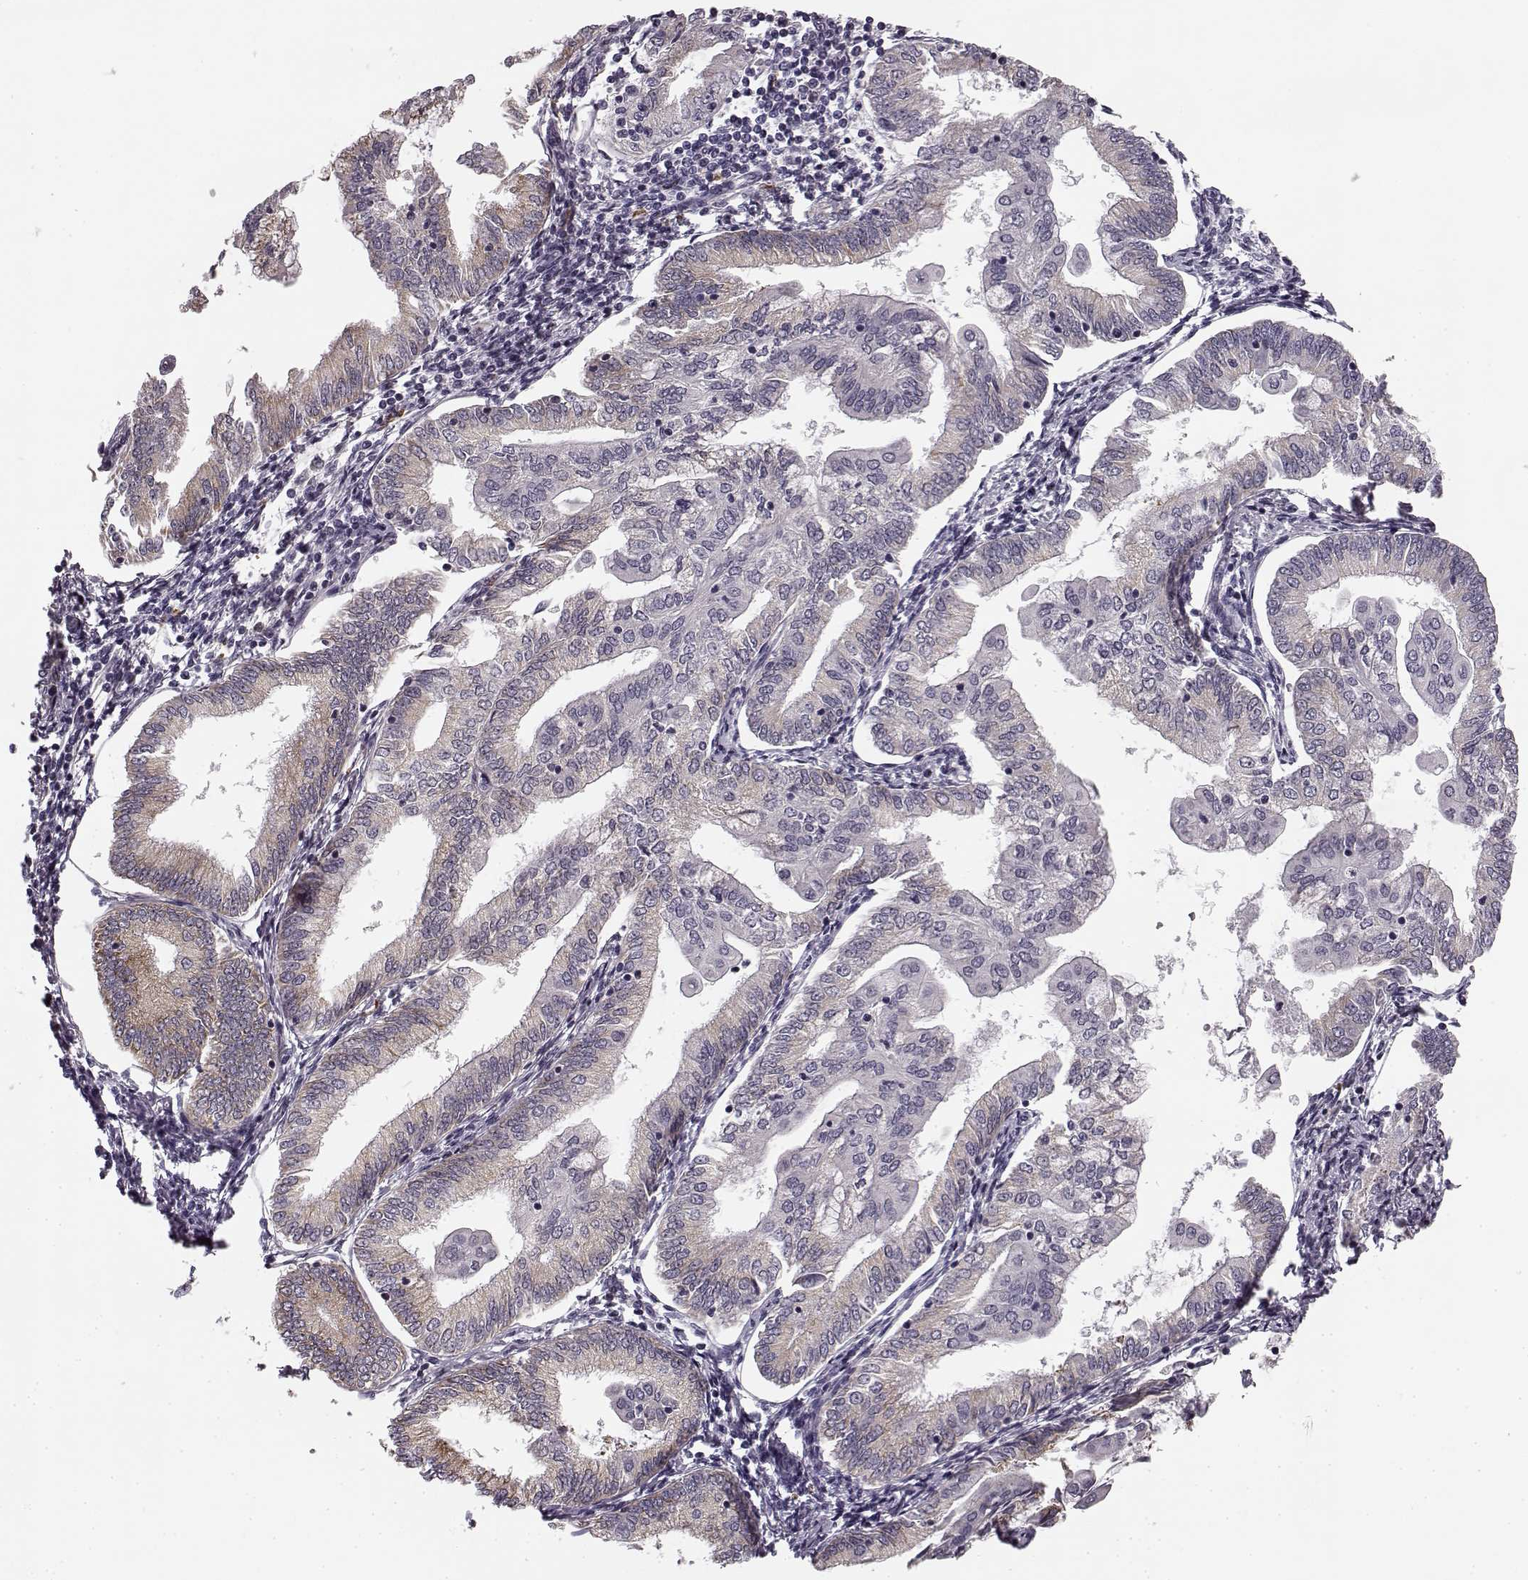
{"staining": {"intensity": "weak", "quantity": "<25%", "location": "cytoplasmic/membranous"}, "tissue": "endometrial cancer", "cell_type": "Tumor cells", "image_type": "cancer", "snomed": [{"axis": "morphology", "description": "Adenocarcinoma, NOS"}, {"axis": "topography", "description": "Endometrium"}], "caption": "The histopathology image displays no significant staining in tumor cells of endometrial adenocarcinoma.", "gene": "FAM234B", "patient": {"sex": "female", "age": 55}}